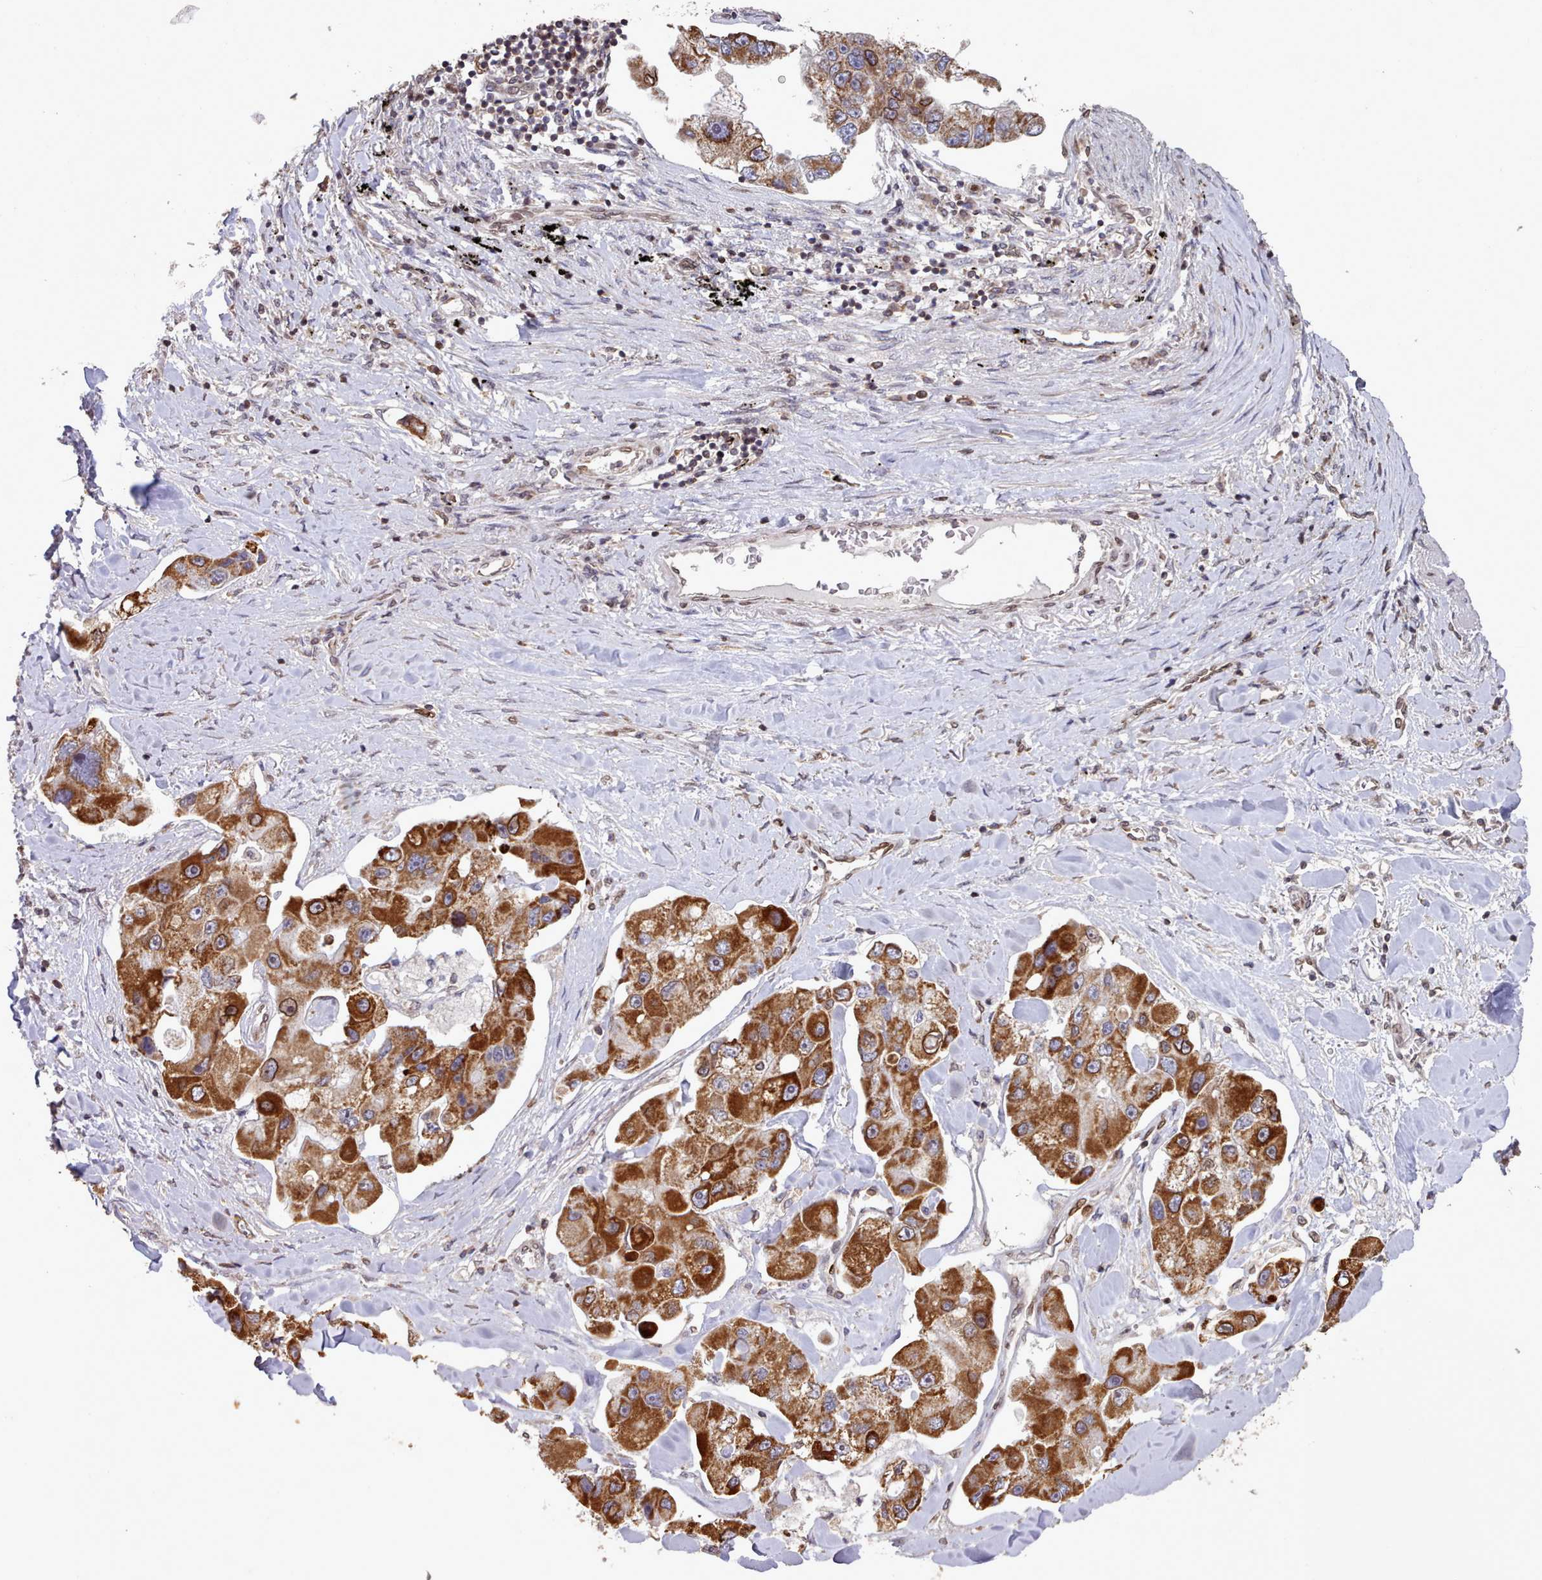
{"staining": {"intensity": "strong", "quantity": ">75%", "location": "cytoplasmic/membranous"}, "tissue": "lung cancer", "cell_type": "Tumor cells", "image_type": "cancer", "snomed": [{"axis": "morphology", "description": "Adenocarcinoma, NOS"}, {"axis": "topography", "description": "Lung"}], "caption": "Adenocarcinoma (lung) tissue shows strong cytoplasmic/membranous expression in about >75% of tumor cells The staining is performed using DAB brown chromogen to label protein expression. The nuclei are counter-stained blue using hematoxylin.", "gene": "TOR1AIP1", "patient": {"sex": "female", "age": 54}}